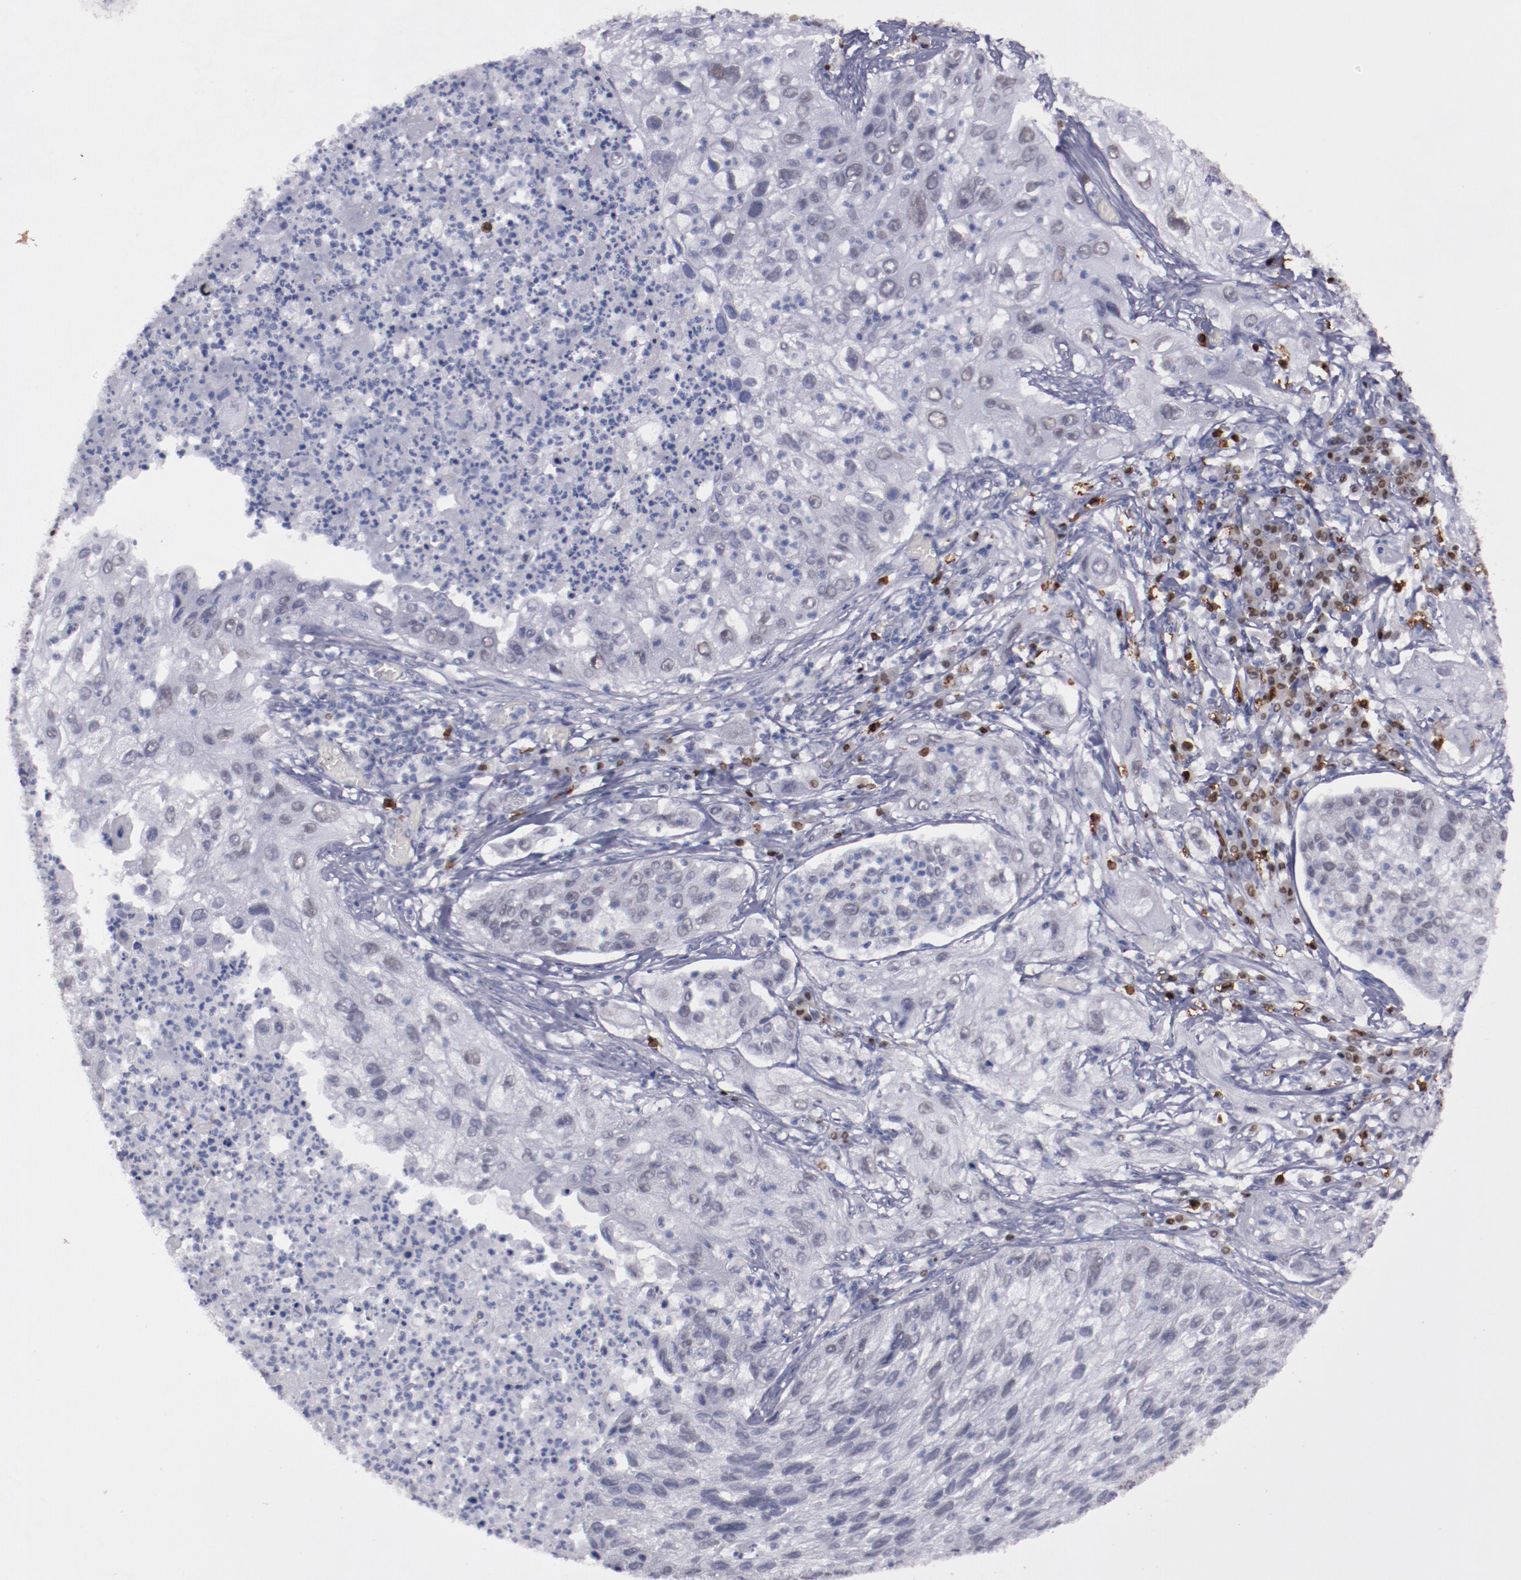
{"staining": {"intensity": "weak", "quantity": "<25%", "location": "nuclear"}, "tissue": "lung cancer", "cell_type": "Tumor cells", "image_type": "cancer", "snomed": [{"axis": "morphology", "description": "Inflammation, NOS"}, {"axis": "morphology", "description": "Squamous cell carcinoma, NOS"}, {"axis": "topography", "description": "Lymph node"}, {"axis": "topography", "description": "Soft tissue"}, {"axis": "topography", "description": "Lung"}], "caption": "High power microscopy image of an immunohistochemistry photomicrograph of lung squamous cell carcinoma, revealing no significant staining in tumor cells.", "gene": "IRF4", "patient": {"sex": "male", "age": 66}}